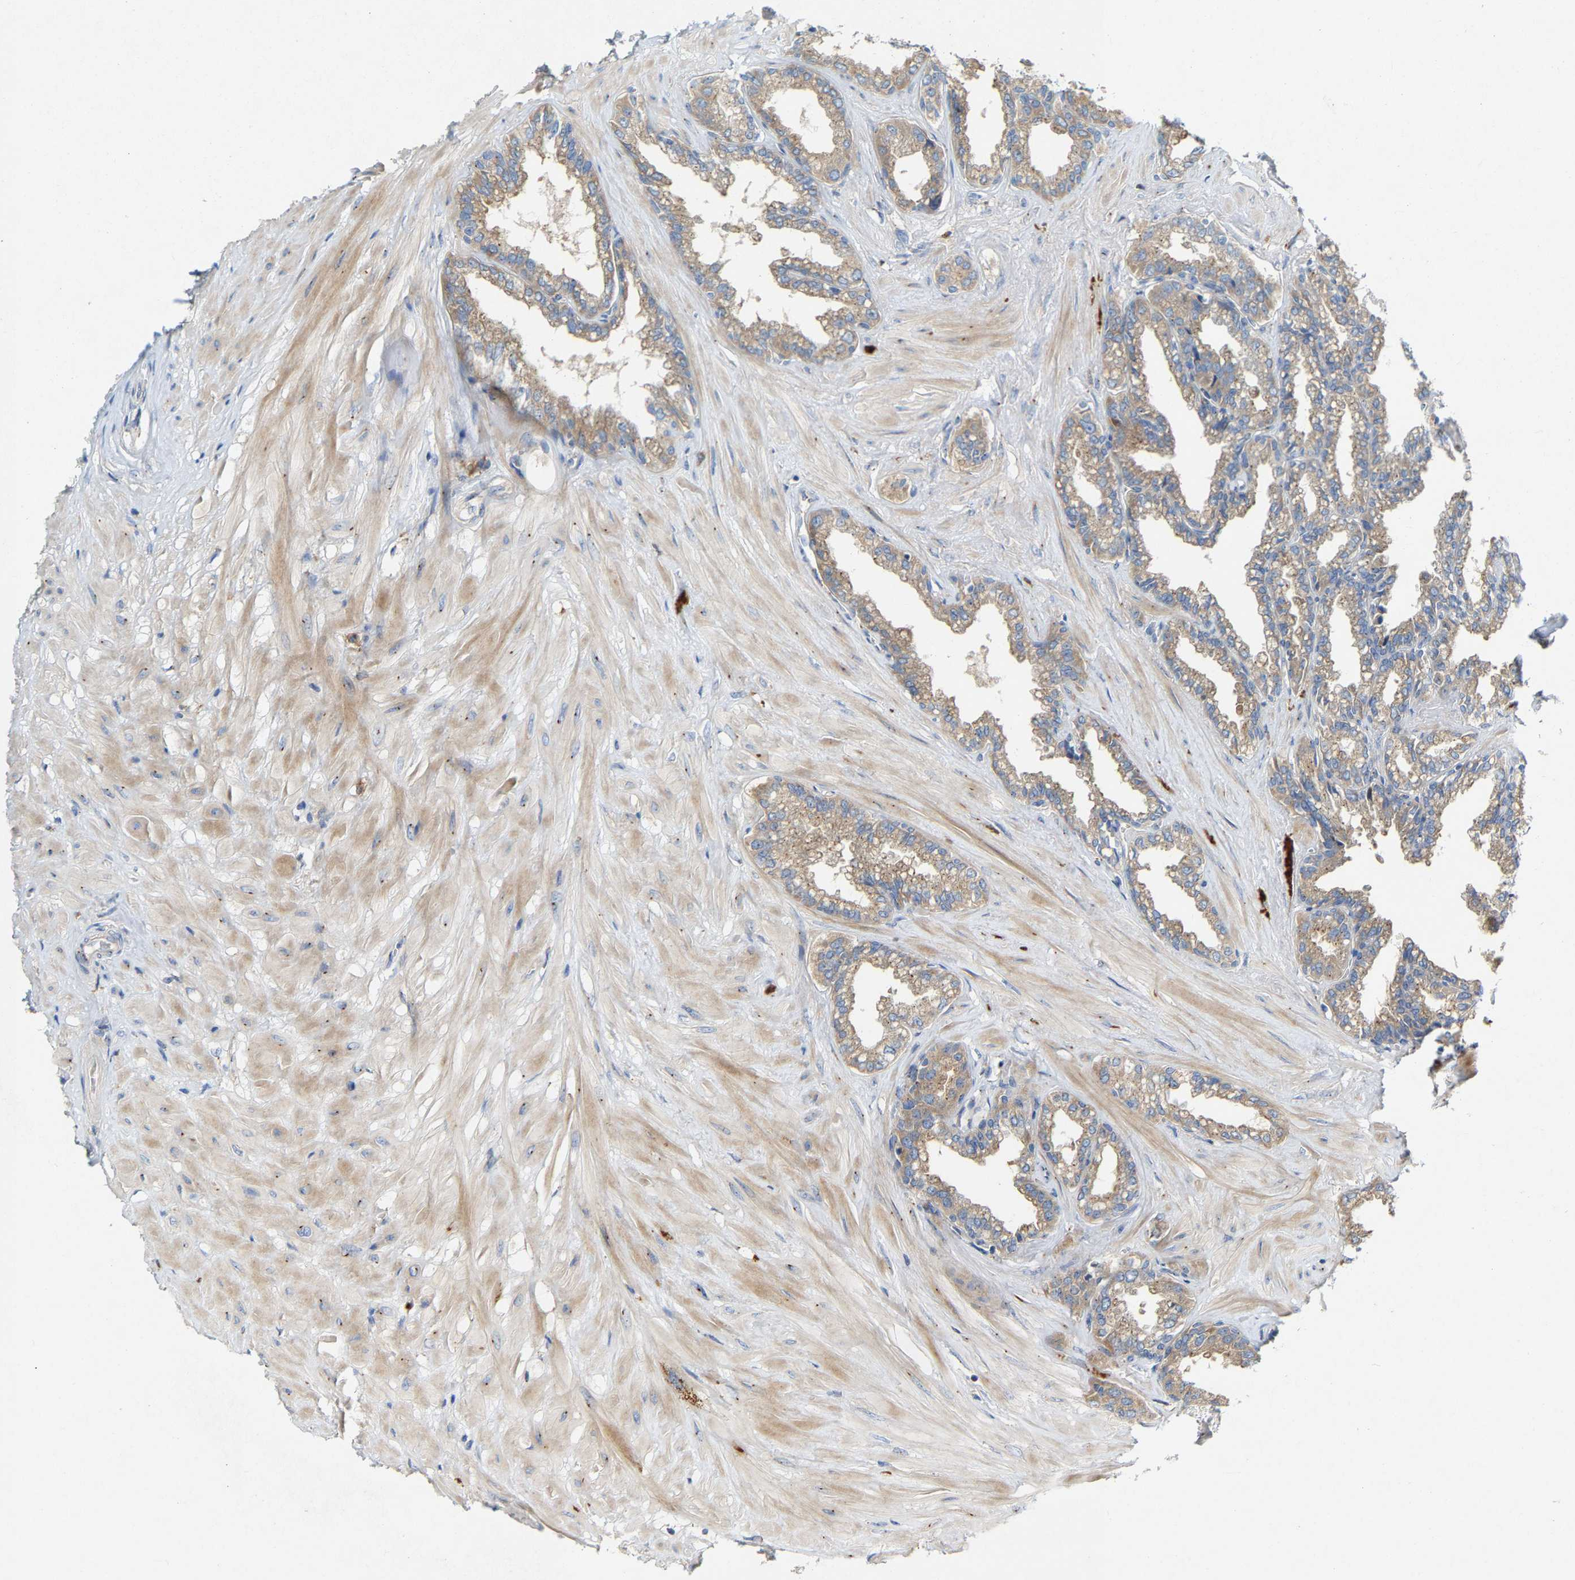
{"staining": {"intensity": "moderate", "quantity": ">75%", "location": "cytoplasmic/membranous"}, "tissue": "seminal vesicle", "cell_type": "Glandular cells", "image_type": "normal", "snomed": [{"axis": "morphology", "description": "Normal tissue, NOS"}, {"axis": "topography", "description": "Seminal veicle"}], "caption": "Immunohistochemical staining of benign human seminal vesicle shows moderate cytoplasmic/membranous protein staining in about >75% of glandular cells.", "gene": "PCNT", "patient": {"sex": "male", "age": 46}}